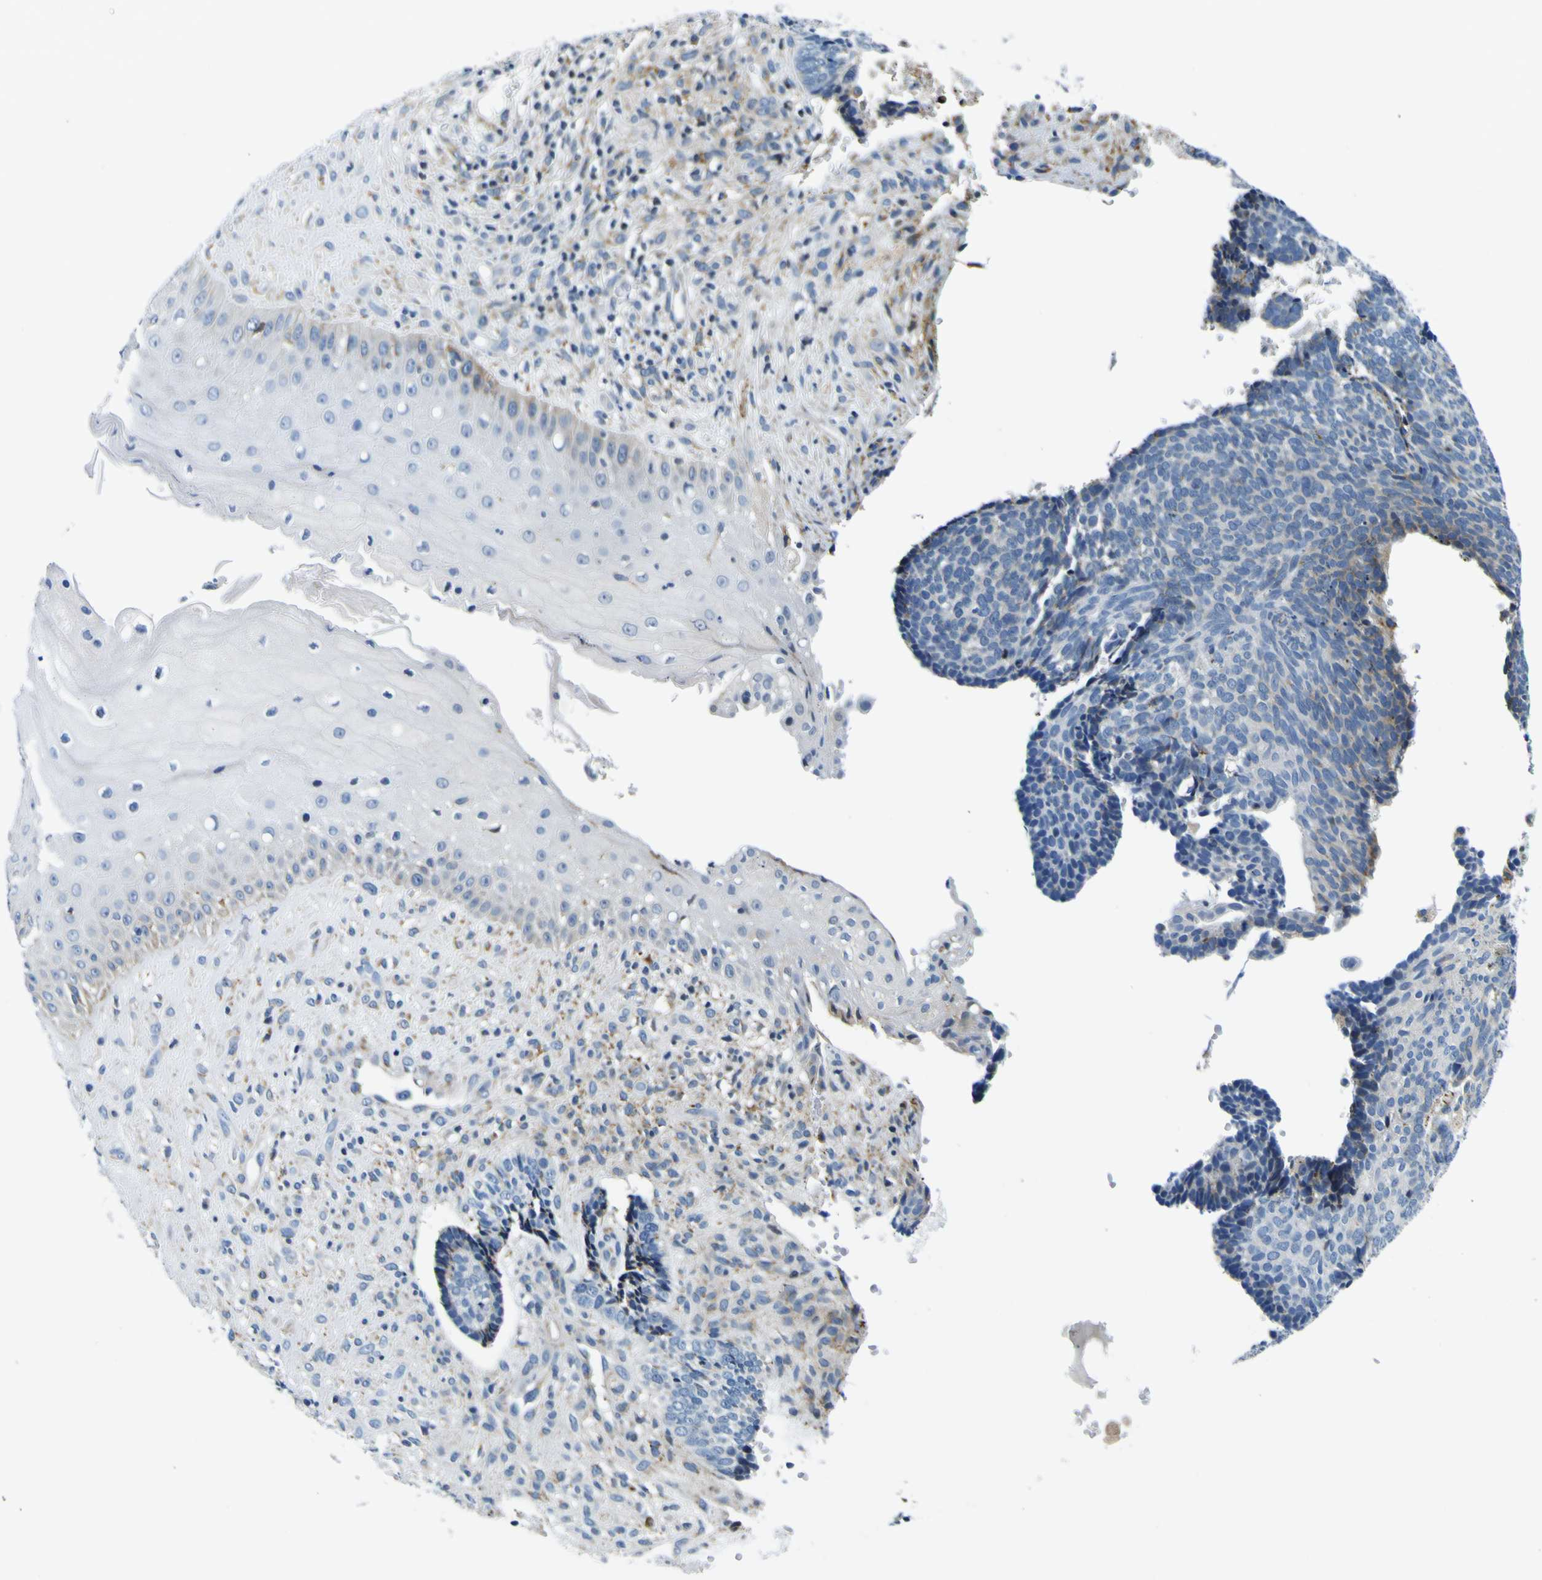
{"staining": {"intensity": "negative", "quantity": "none", "location": "none"}, "tissue": "skin cancer", "cell_type": "Tumor cells", "image_type": "cancer", "snomed": [{"axis": "morphology", "description": "Basal cell carcinoma"}, {"axis": "topography", "description": "Skin"}], "caption": "Protein analysis of skin basal cell carcinoma reveals no significant positivity in tumor cells.", "gene": "NLRP3", "patient": {"sex": "male", "age": 84}}